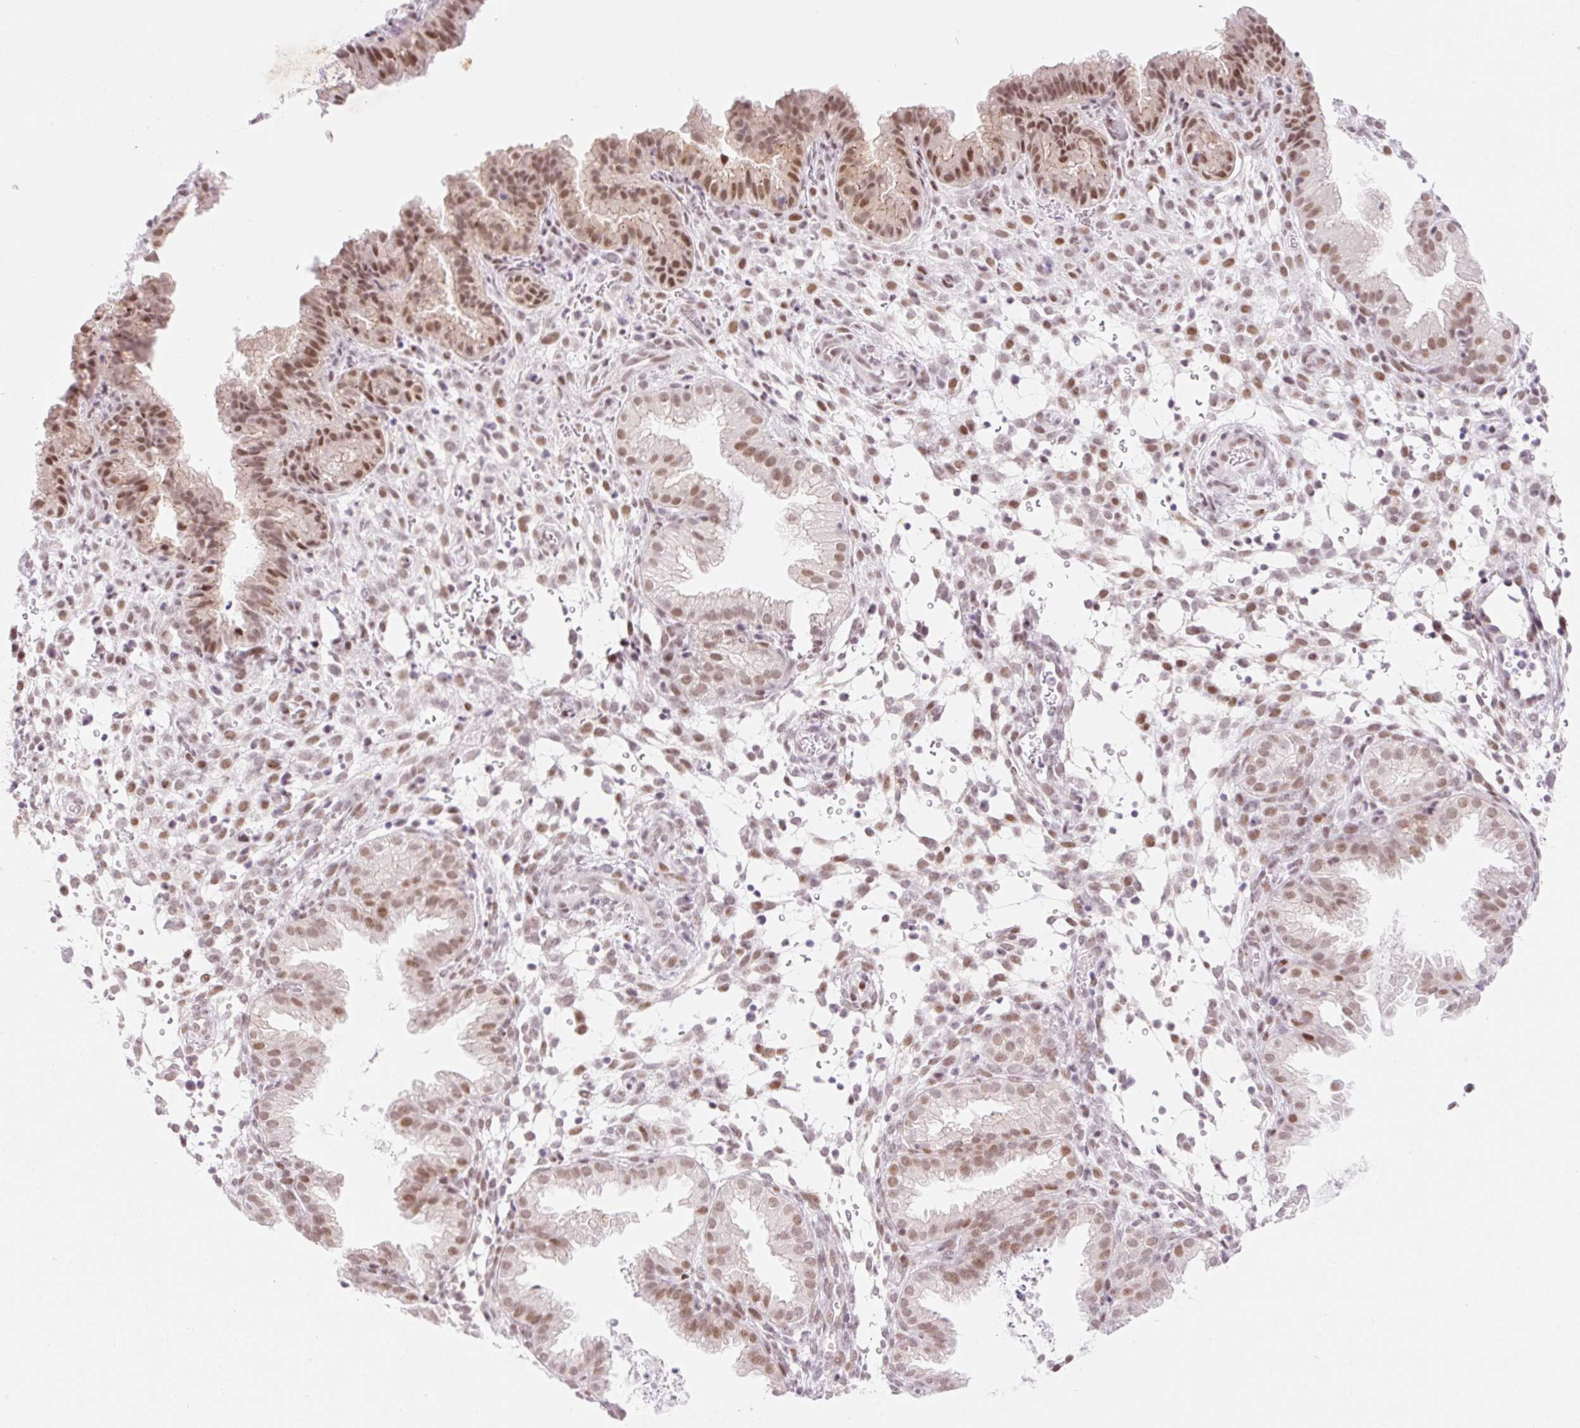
{"staining": {"intensity": "moderate", "quantity": "<25%", "location": "nuclear"}, "tissue": "endometrium", "cell_type": "Cells in endometrial stroma", "image_type": "normal", "snomed": [{"axis": "morphology", "description": "Normal tissue, NOS"}, {"axis": "topography", "description": "Endometrium"}], "caption": "Unremarkable endometrium shows moderate nuclear staining in about <25% of cells in endometrial stroma, visualized by immunohistochemistry. (DAB = brown stain, brightfield microscopy at high magnification).", "gene": "H2BW1", "patient": {"sex": "female", "age": 33}}